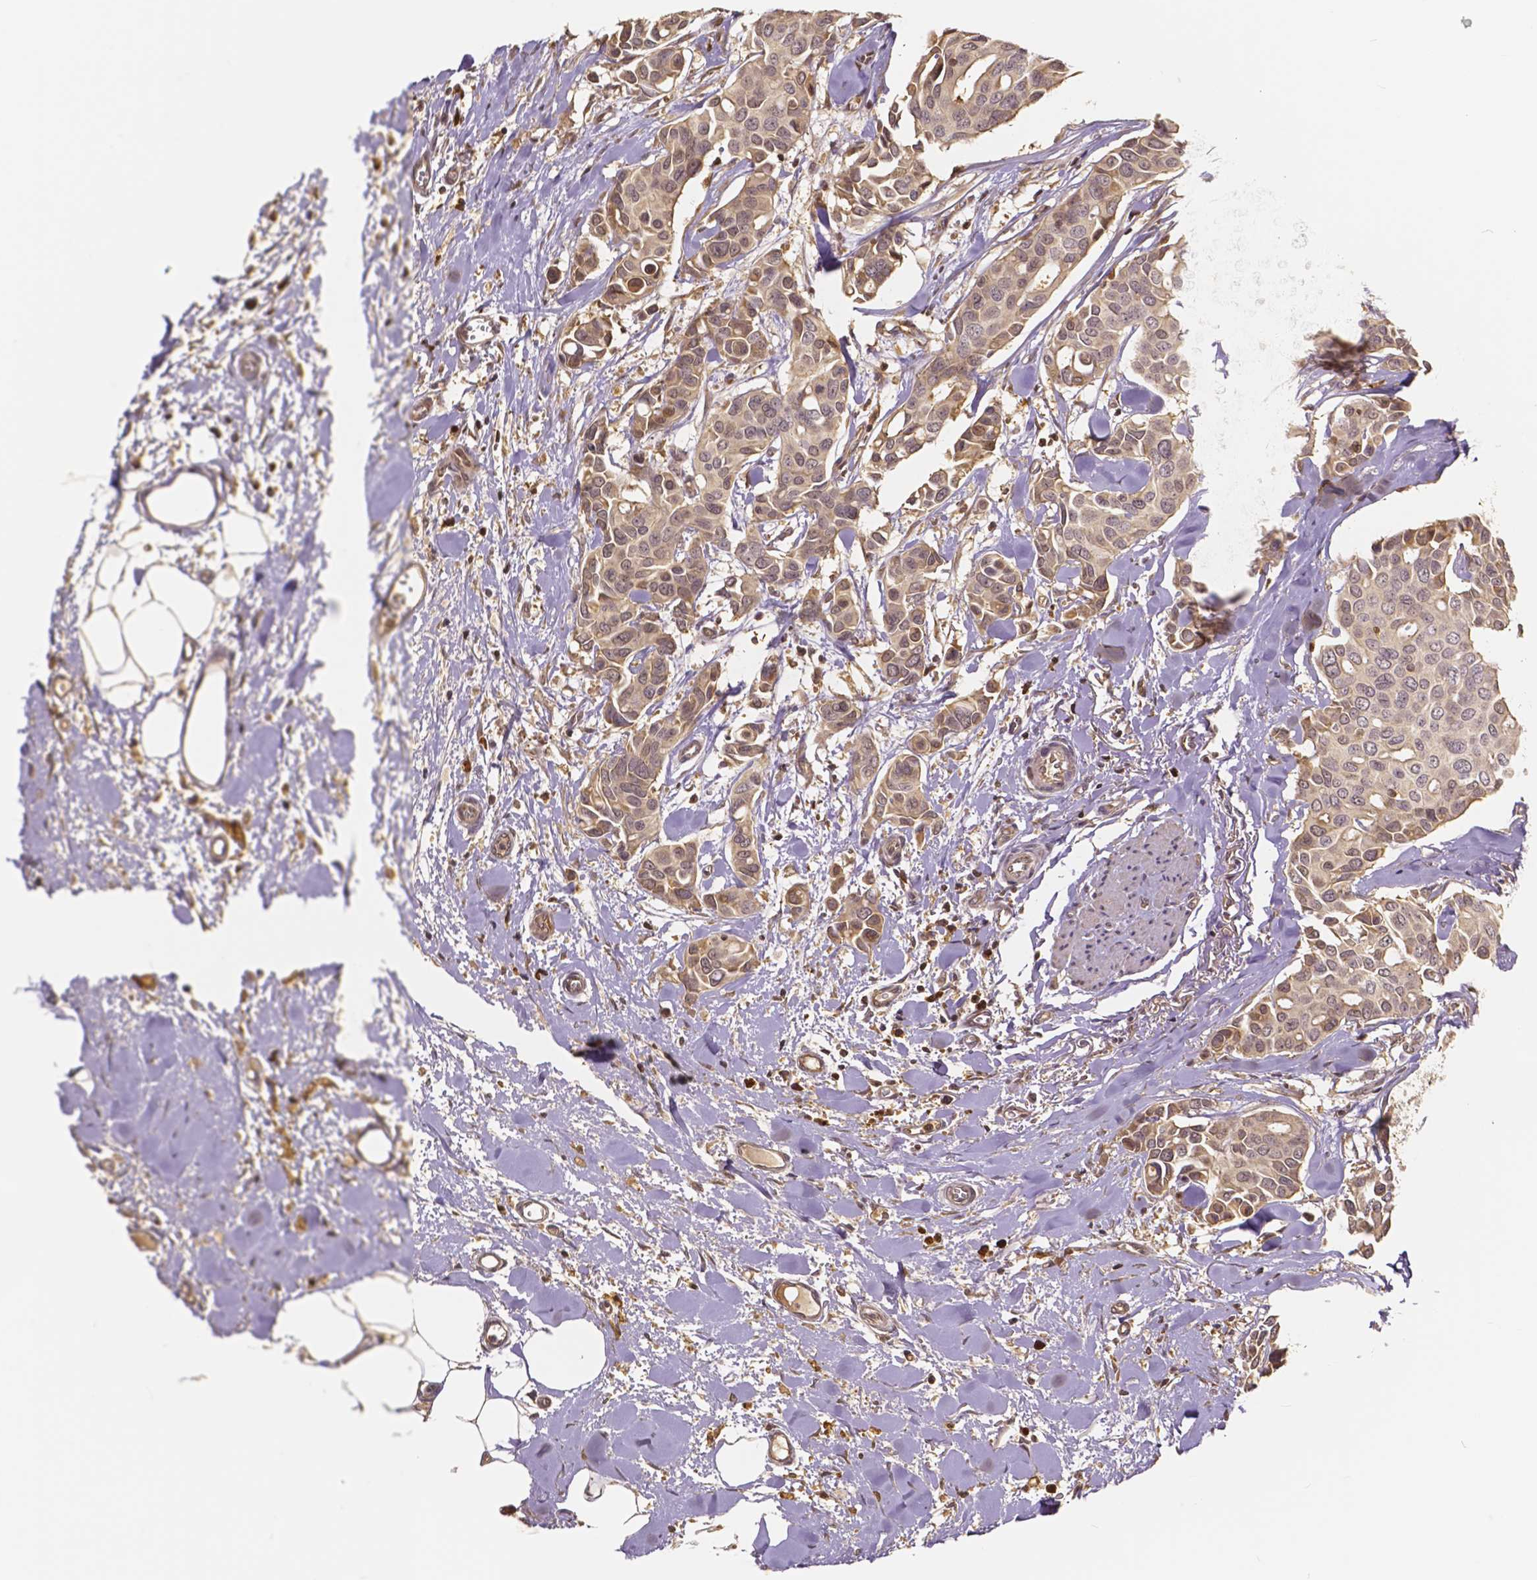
{"staining": {"intensity": "weak", "quantity": "25%-75%", "location": "cytoplasmic/membranous,nuclear"}, "tissue": "breast cancer", "cell_type": "Tumor cells", "image_type": "cancer", "snomed": [{"axis": "morphology", "description": "Duct carcinoma"}, {"axis": "topography", "description": "Breast"}], "caption": "Immunohistochemistry (IHC) (DAB) staining of breast cancer (intraductal carcinoma) exhibits weak cytoplasmic/membranous and nuclear protein expression in about 25%-75% of tumor cells.", "gene": "USP9X", "patient": {"sex": "female", "age": 54}}